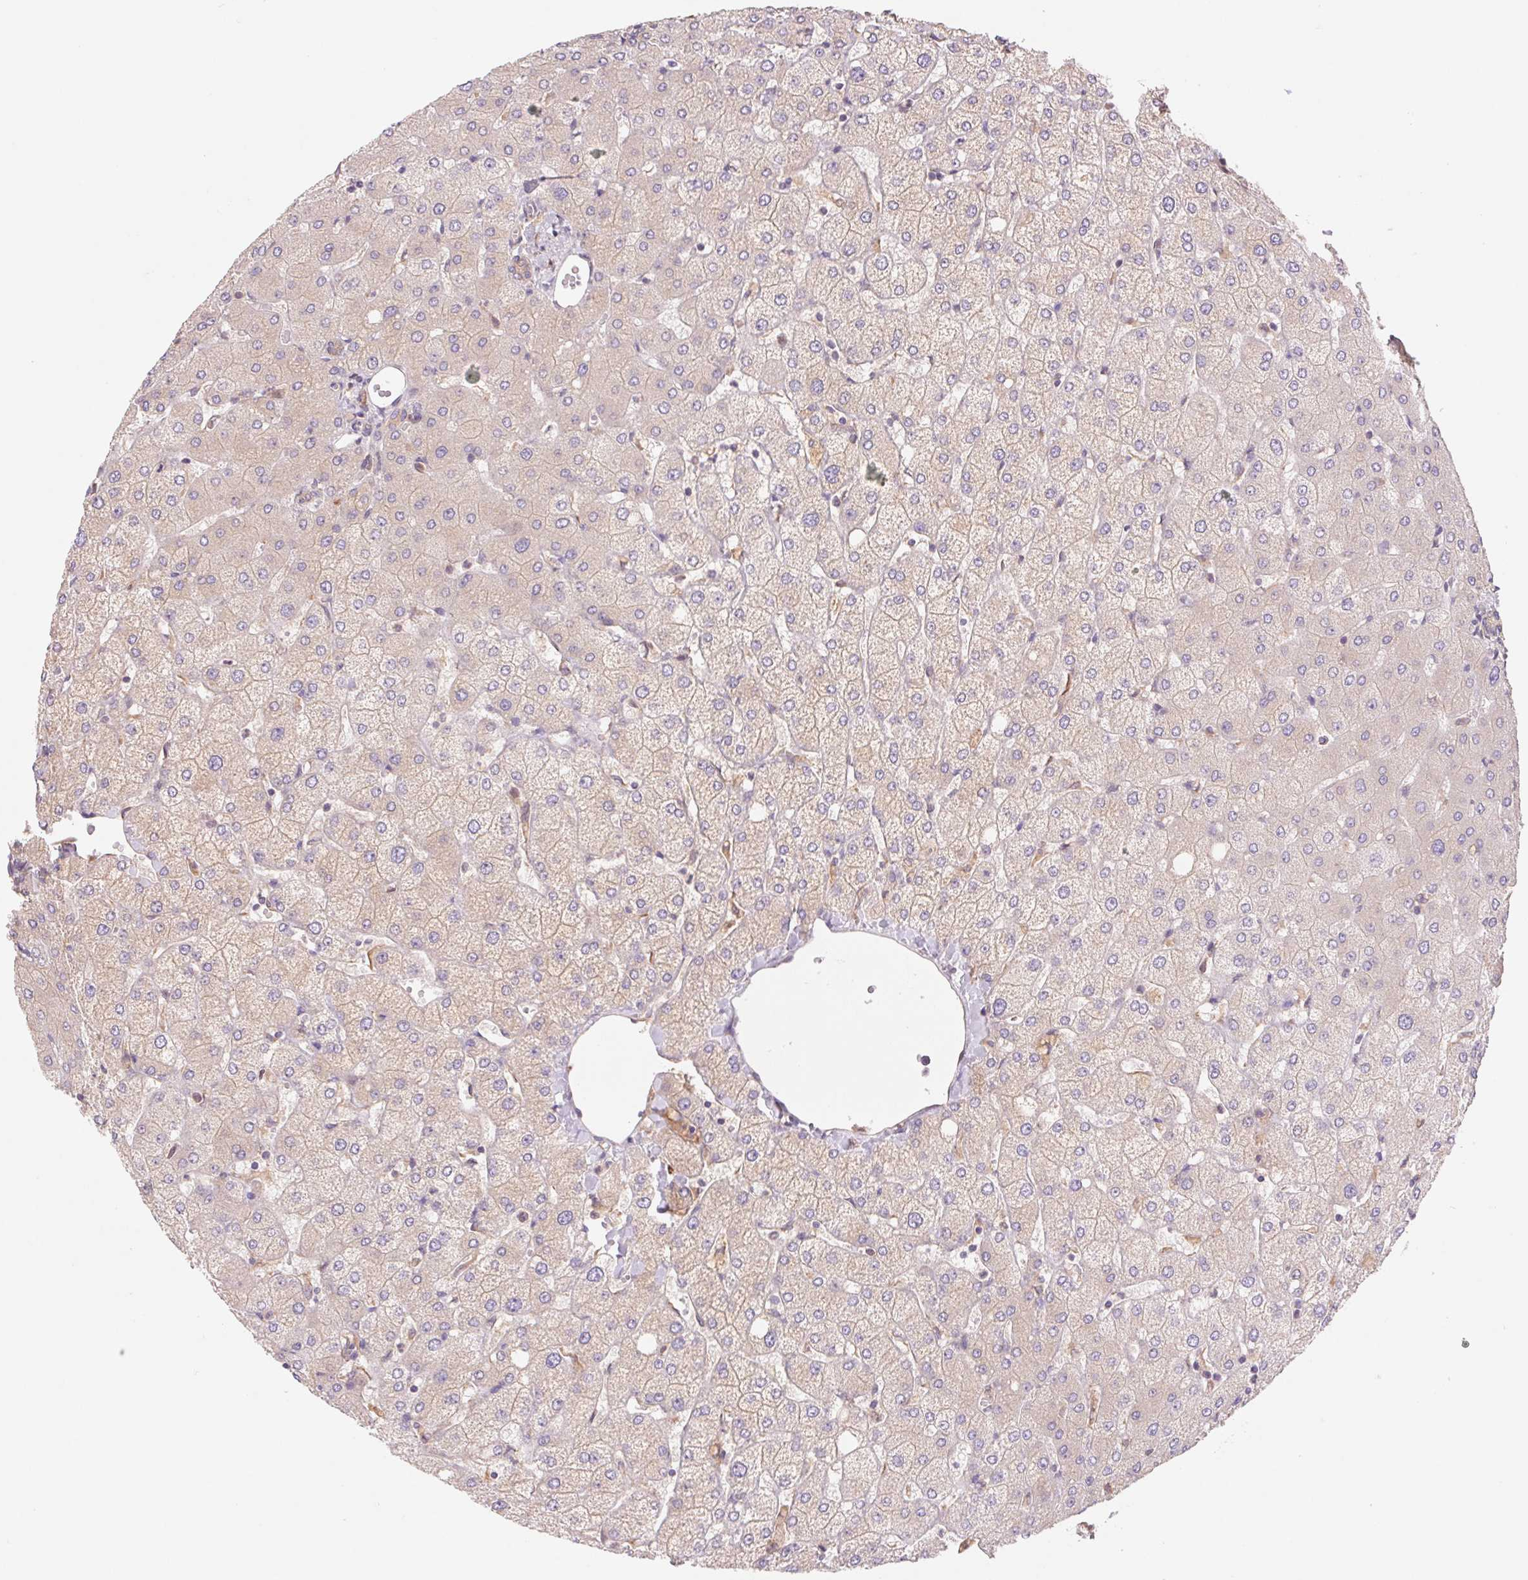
{"staining": {"intensity": "weak", "quantity": "25%-75%", "location": "cytoplasmic/membranous"}, "tissue": "liver", "cell_type": "Cholangiocytes", "image_type": "normal", "snomed": [{"axis": "morphology", "description": "Normal tissue, NOS"}, {"axis": "topography", "description": "Liver"}], "caption": "High-power microscopy captured an immunohistochemistry (IHC) image of unremarkable liver, revealing weak cytoplasmic/membranous expression in approximately 25%-75% of cholangiocytes.", "gene": "RAB1A", "patient": {"sex": "female", "age": 54}}